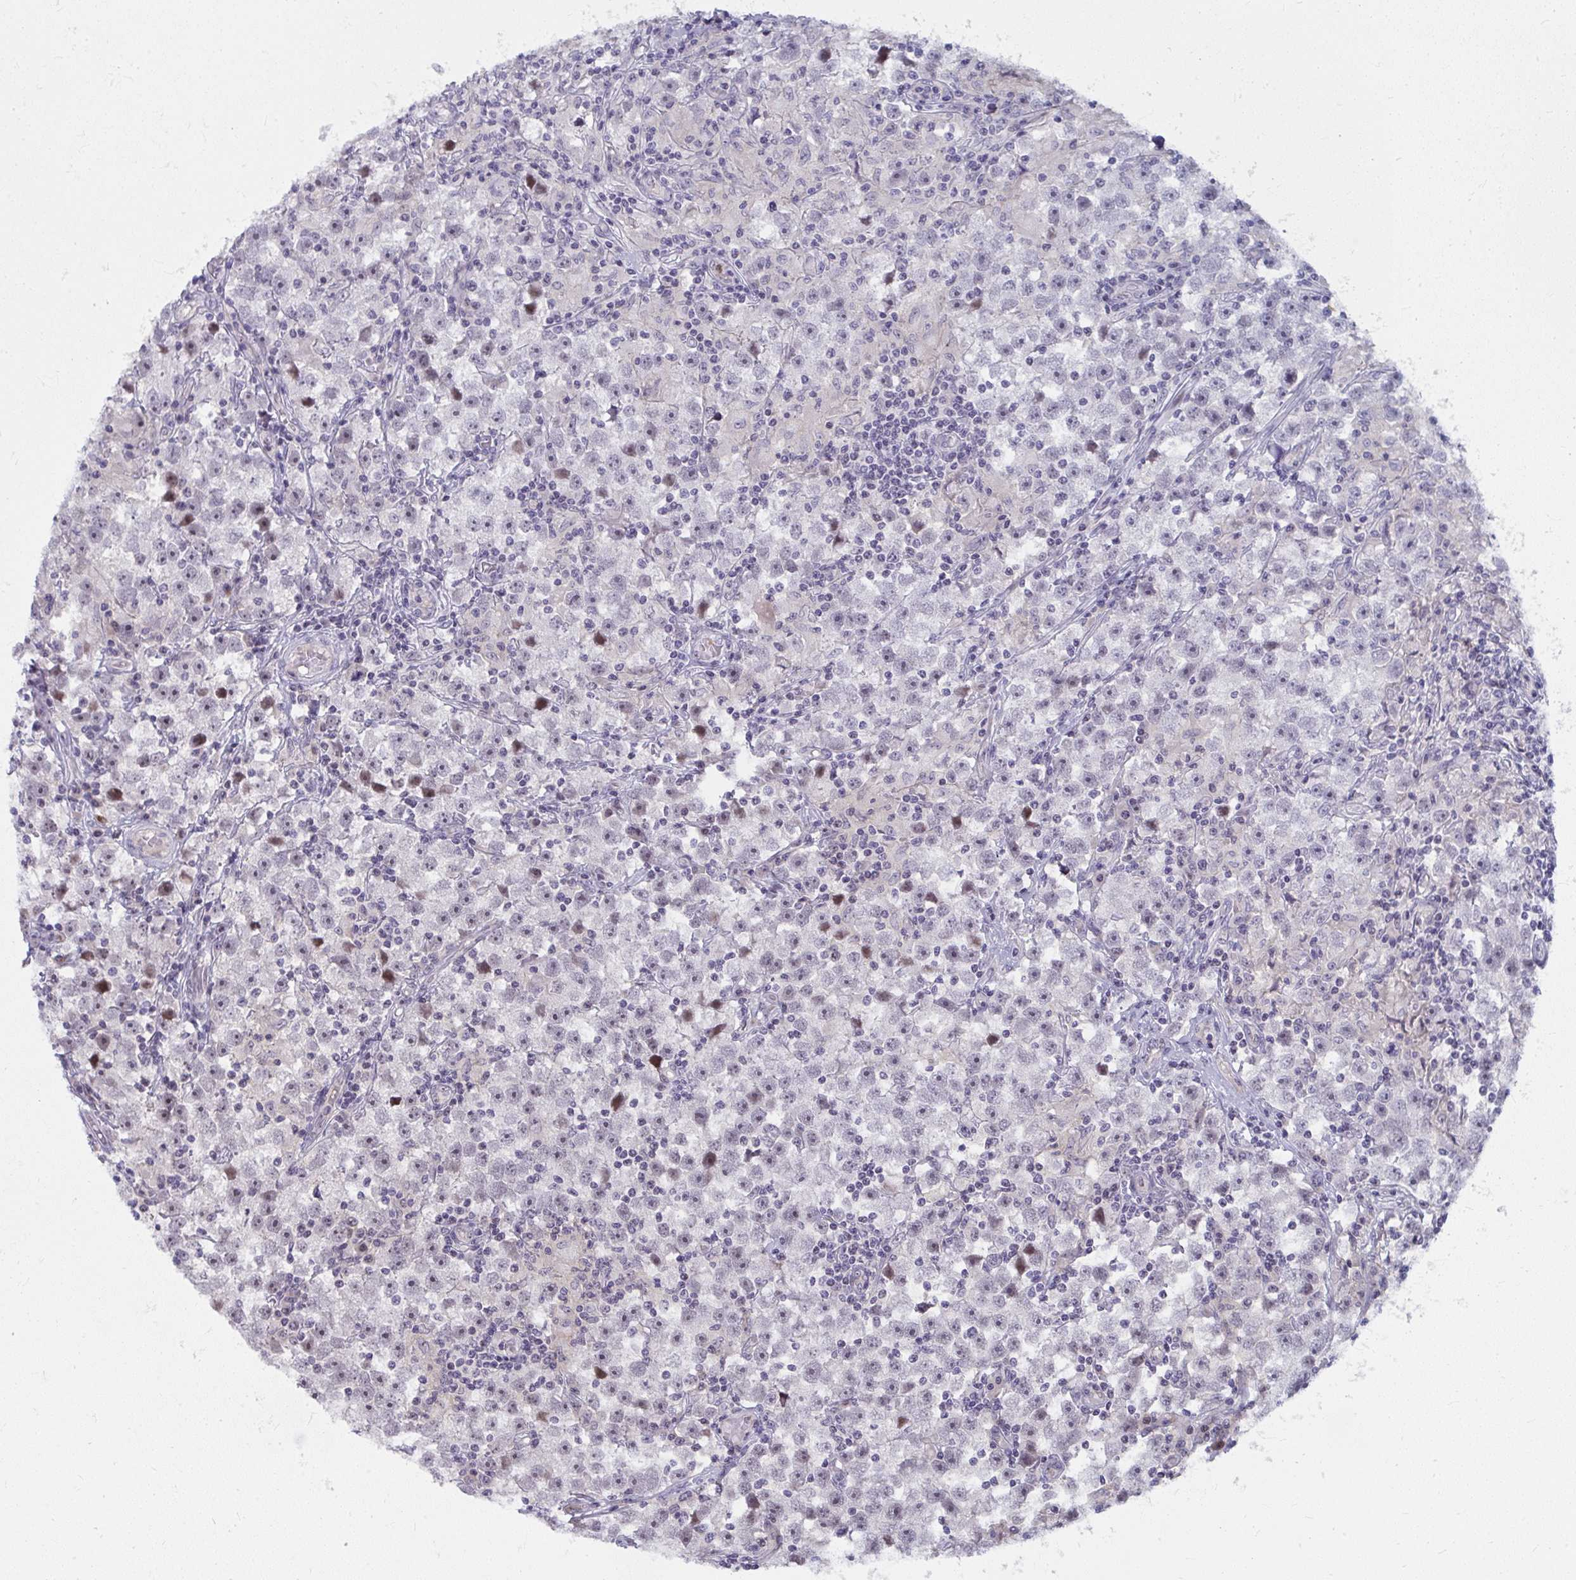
{"staining": {"intensity": "negative", "quantity": "none", "location": "none"}, "tissue": "testis cancer", "cell_type": "Tumor cells", "image_type": "cancer", "snomed": [{"axis": "morphology", "description": "Seminoma, NOS"}, {"axis": "topography", "description": "Testis"}], "caption": "Tumor cells are negative for brown protein staining in seminoma (testis).", "gene": "MUS81", "patient": {"sex": "male", "age": 33}}